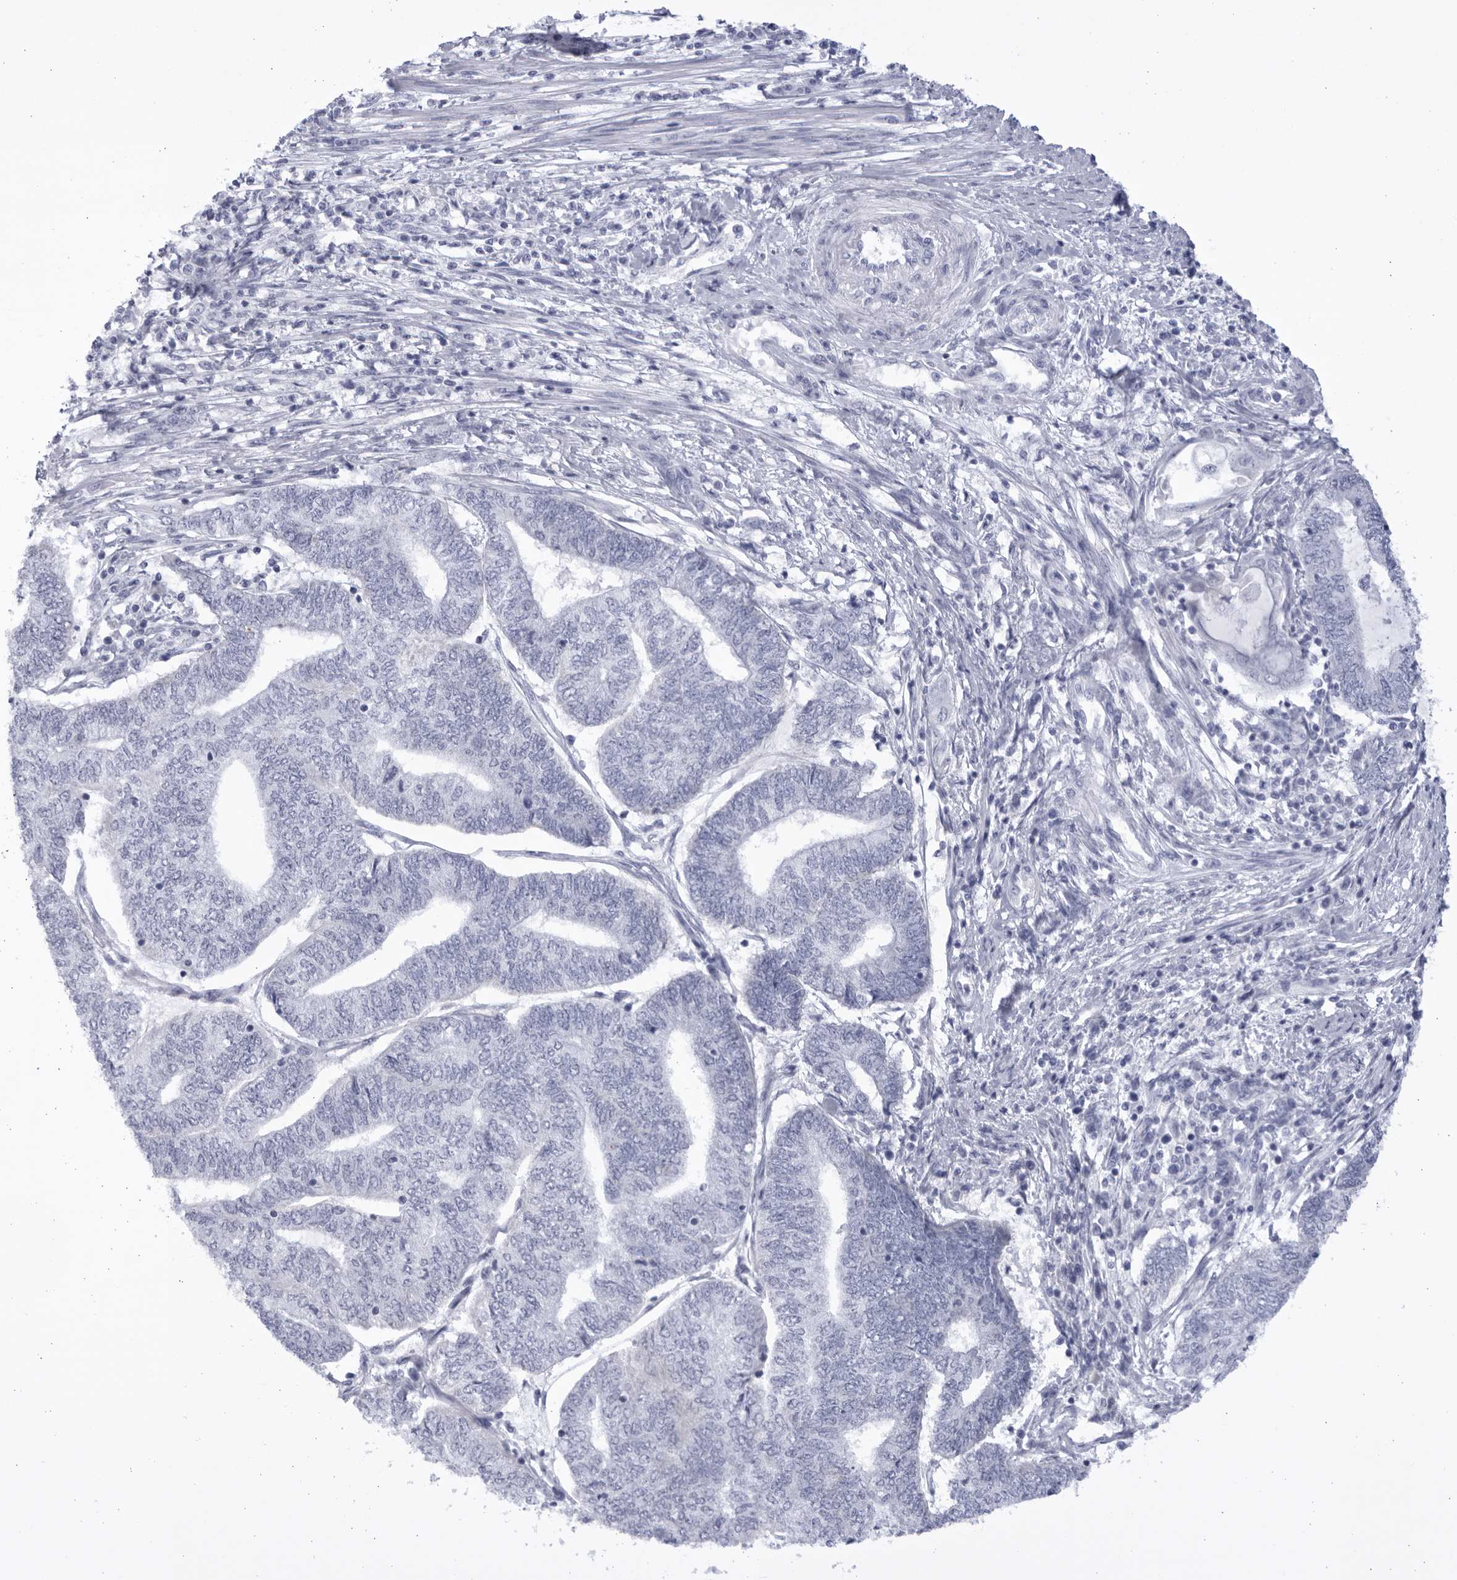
{"staining": {"intensity": "negative", "quantity": "none", "location": "none"}, "tissue": "endometrial cancer", "cell_type": "Tumor cells", "image_type": "cancer", "snomed": [{"axis": "morphology", "description": "Adenocarcinoma, NOS"}, {"axis": "topography", "description": "Uterus"}, {"axis": "topography", "description": "Endometrium"}], "caption": "This is an IHC histopathology image of human endometrial cancer (adenocarcinoma). There is no expression in tumor cells.", "gene": "CCDC181", "patient": {"sex": "female", "age": 70}}